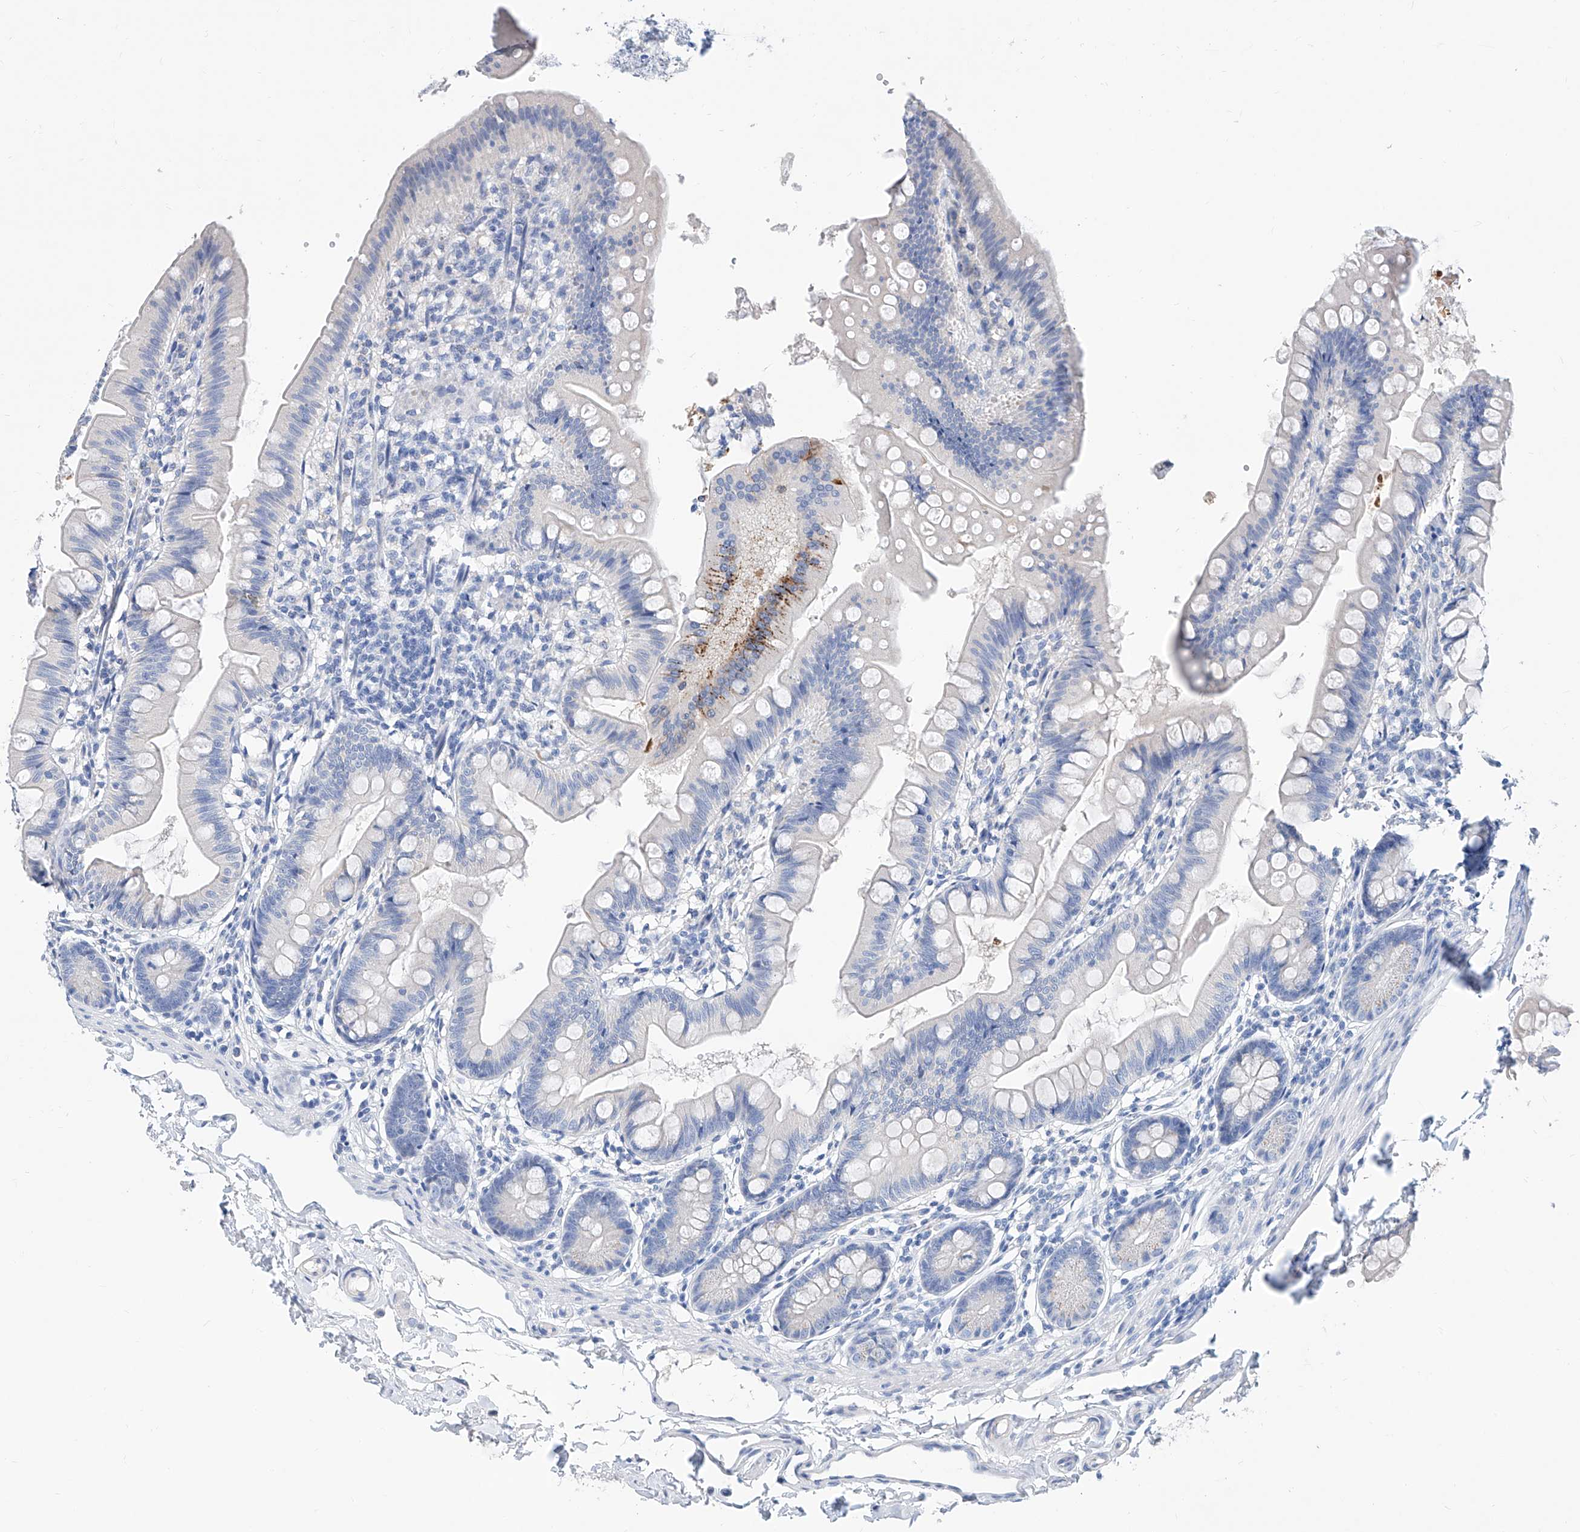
{"staining": {"intensity": "strong", "quantity": "<25%", "location": "cytoplasmic/membranous"}, "tissue": "small intestine", "cell_type": "Glandular cells", "image_type": "normal", "snomed": [{"axis": "morphology", "description": "Normal tissue, NOS"}, {"axis": "topography", "description": "Small intestine"}], "caption": "Immunohistochemistry photomicrograph of normal small intestine: human small intestine stained using immunohistochemistry displays medium levels of strong protein expression localized specifically in the cytoplasmic/membranous of glandular cells, appearing as a cytoplasmic/membranous brown color.", "gene": "SLC25A29", "patient": {"sex": "male", "age": 7}}